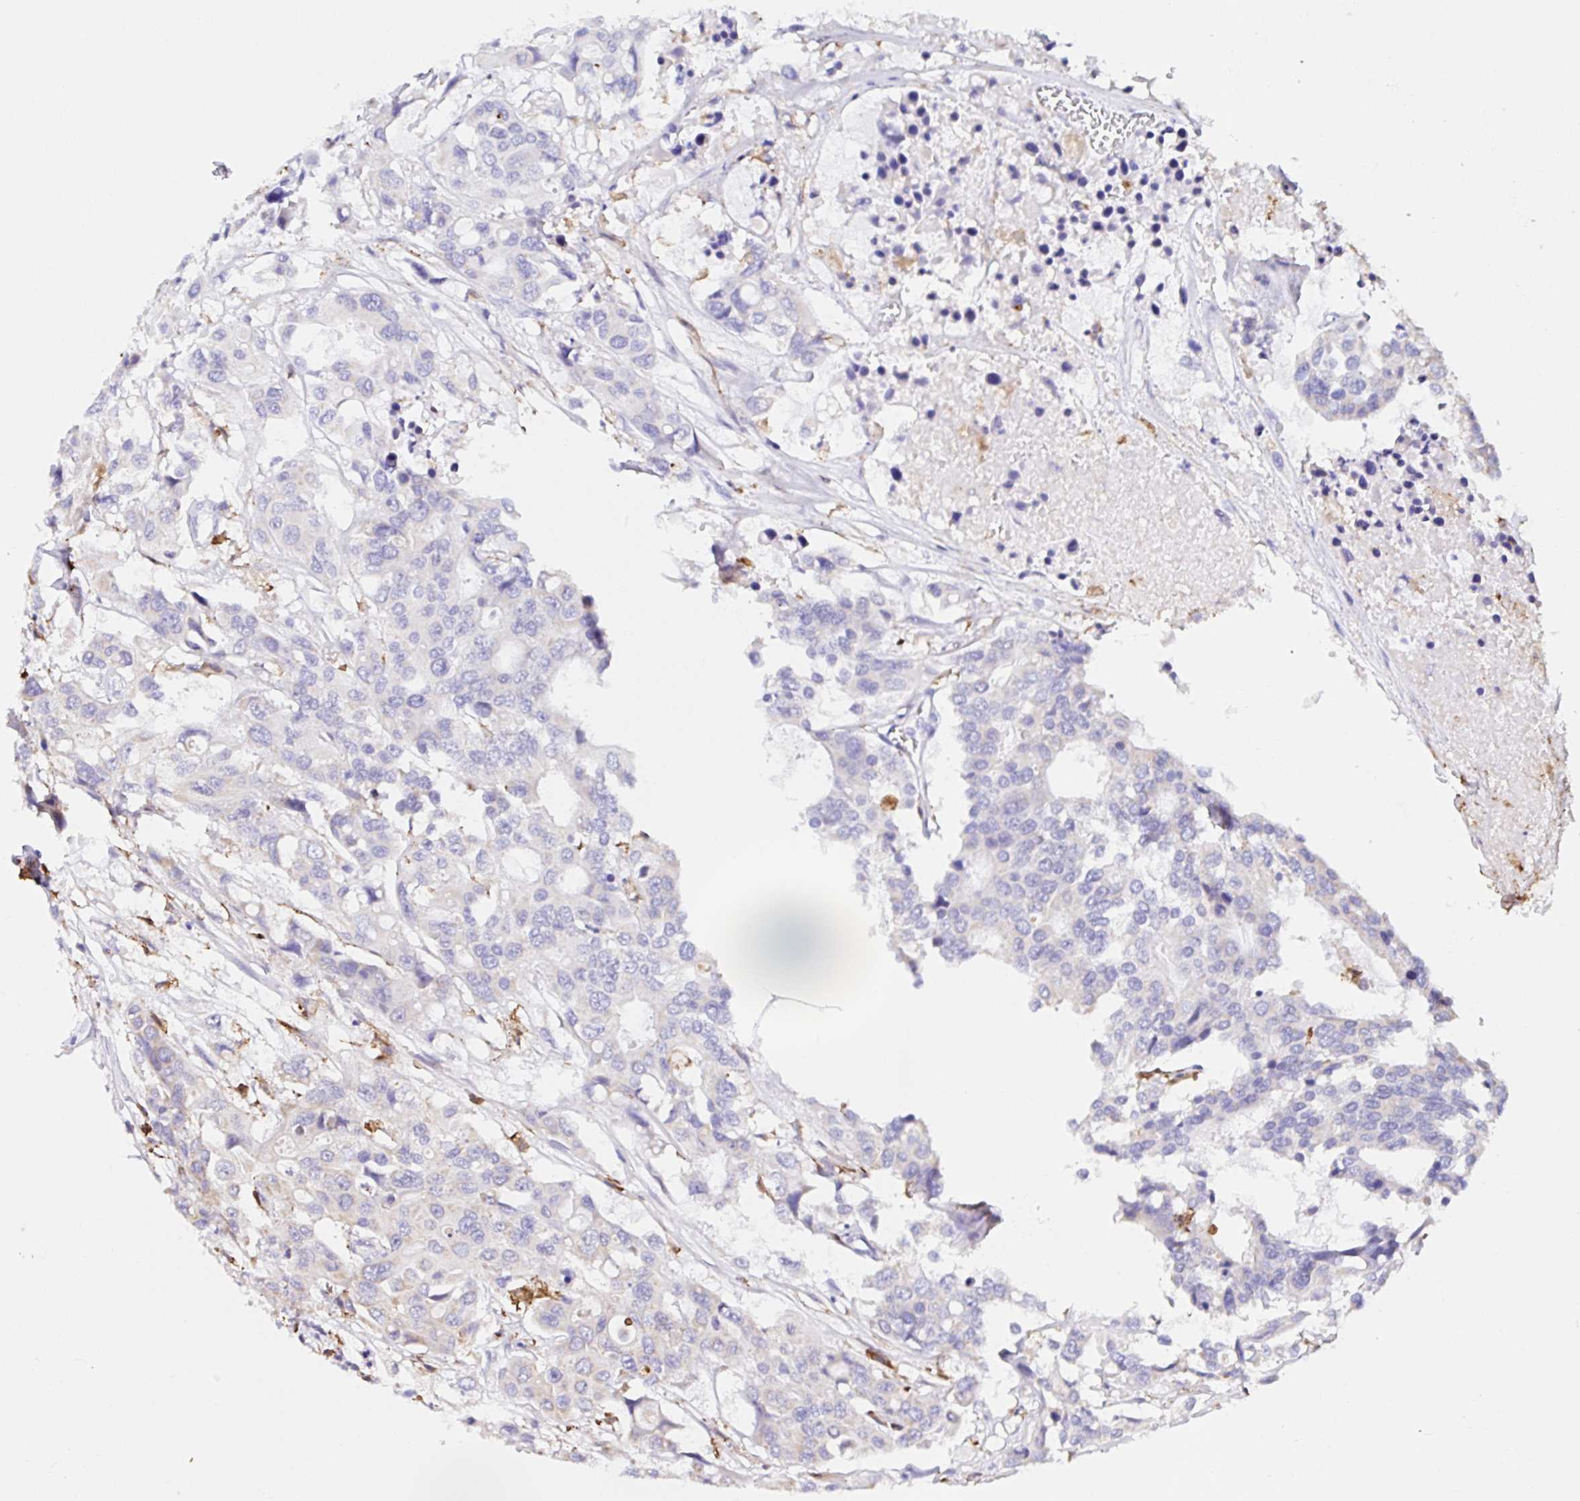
{"staining": {"intensity": "negative", "quantity": "none", "location": "none"}, "tissue": "colorectal cancer", "cell_type": "Tumor cells", "image_type": "cancer", "snomed": [{"axis": "morphology", "description": "Adenocarcinoma, NOS"}, {"axis": "topography", "description": "Colon"}], "caption": "Histopathology image shows no significant protein expression in tumor cells of colorectal cancer.", "gene": "MSR1", "patient": {"sex": "male", "age": 77}}